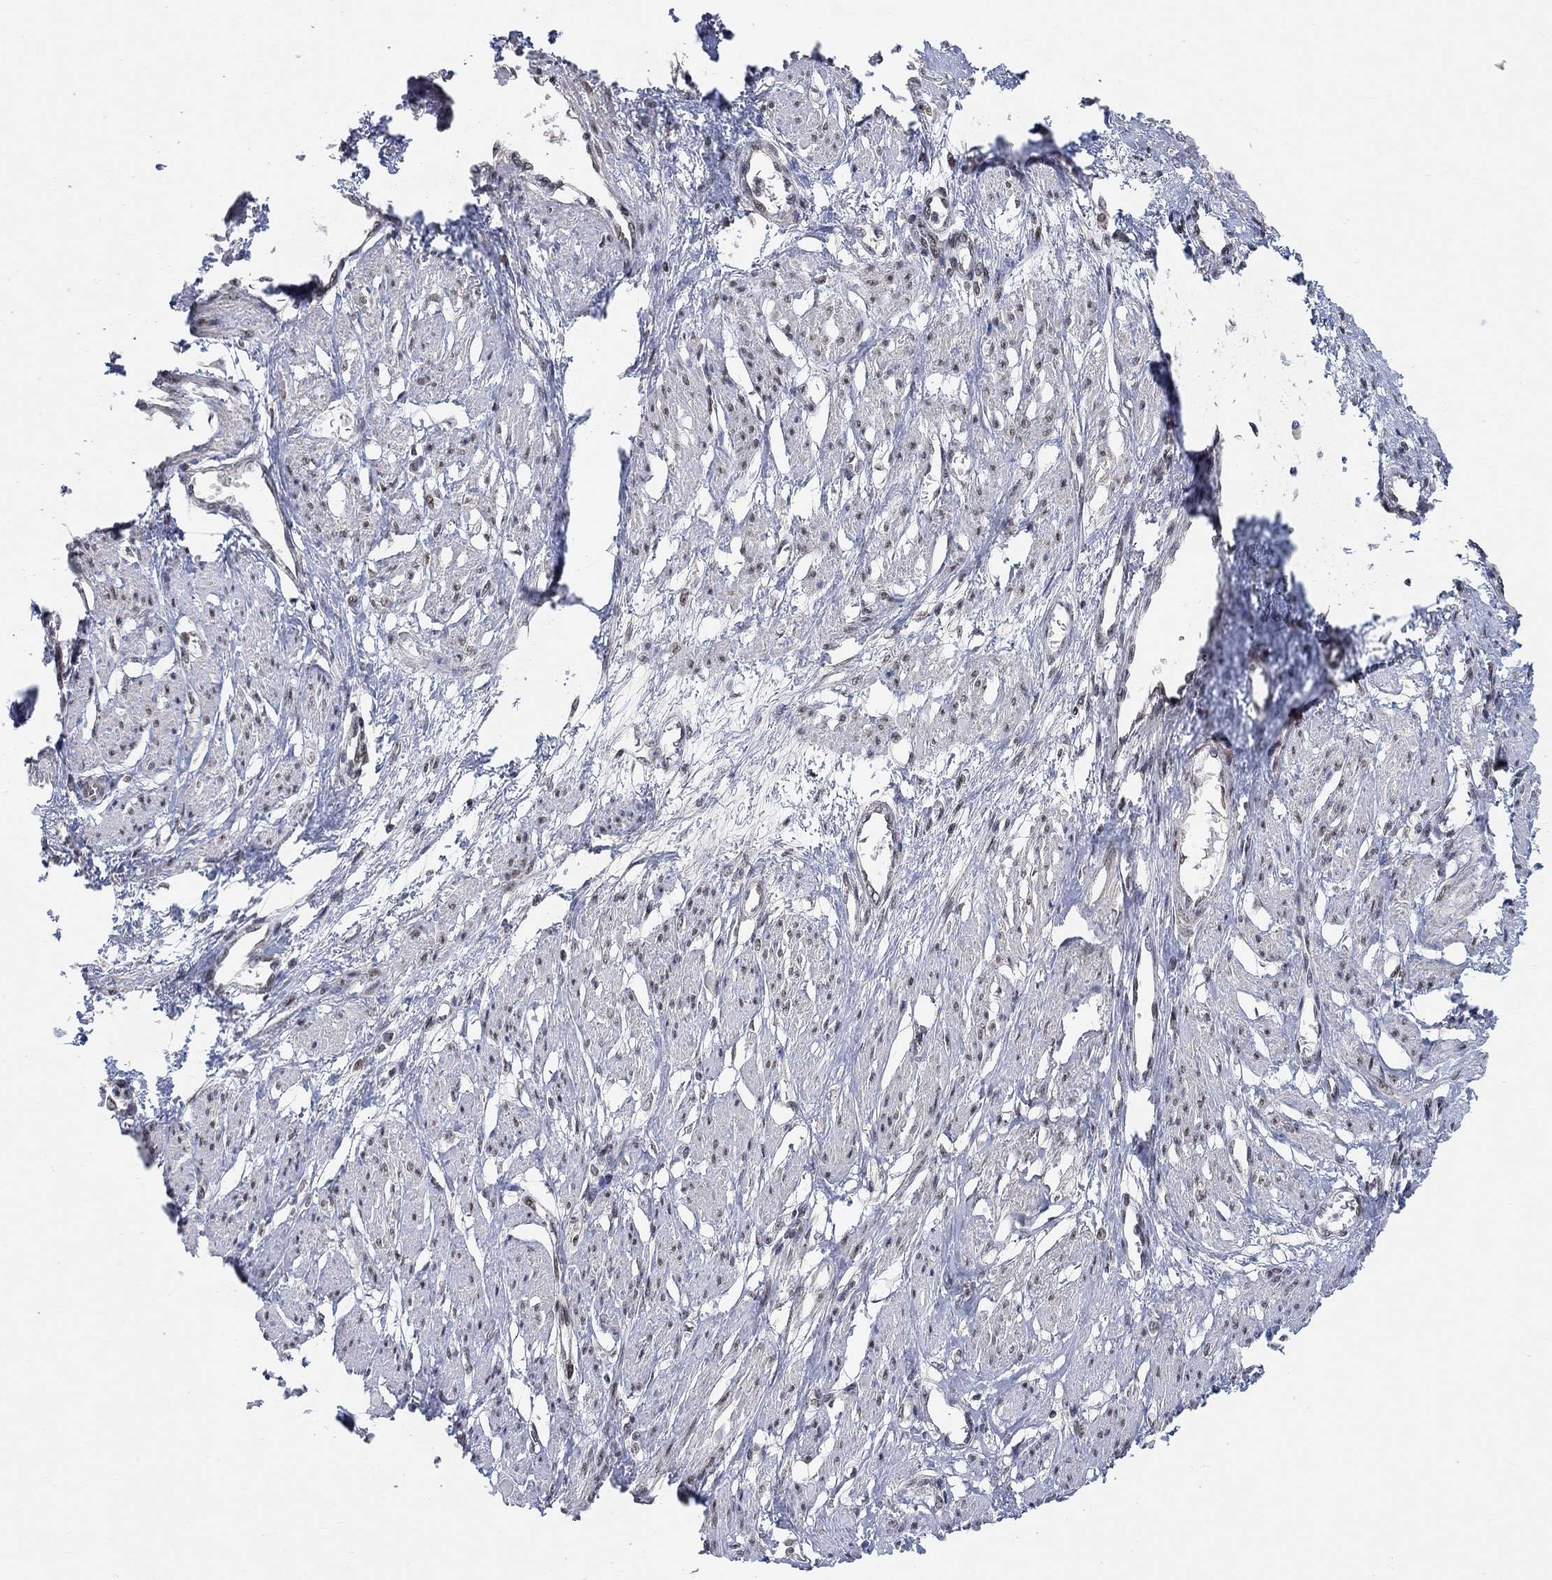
{"staining": {"intensity": "negative", "quantity": "none", "location": "none"}, "tissue": "smooth muscle", "cell_type": "Smooth muscle cells", "image_type": "normal", "snomed": [{"axis": "morphology", "description": "Normal tissue, NOS"}, {"axis": "topography", "description": "Smooth muscle"}, {"axis": "topography", "description": "Uterus"}], "caption": "Immunohistochemistry (IHC) of unremarkable human smooth muscle exhibits no expression in smooth muscle cells. The staining is performed using DAB brown chromogen with nuclei counter-stained in using hematoxylin.", "gene": "THAP8", "patient": {"sex": "female", "age": 39}}